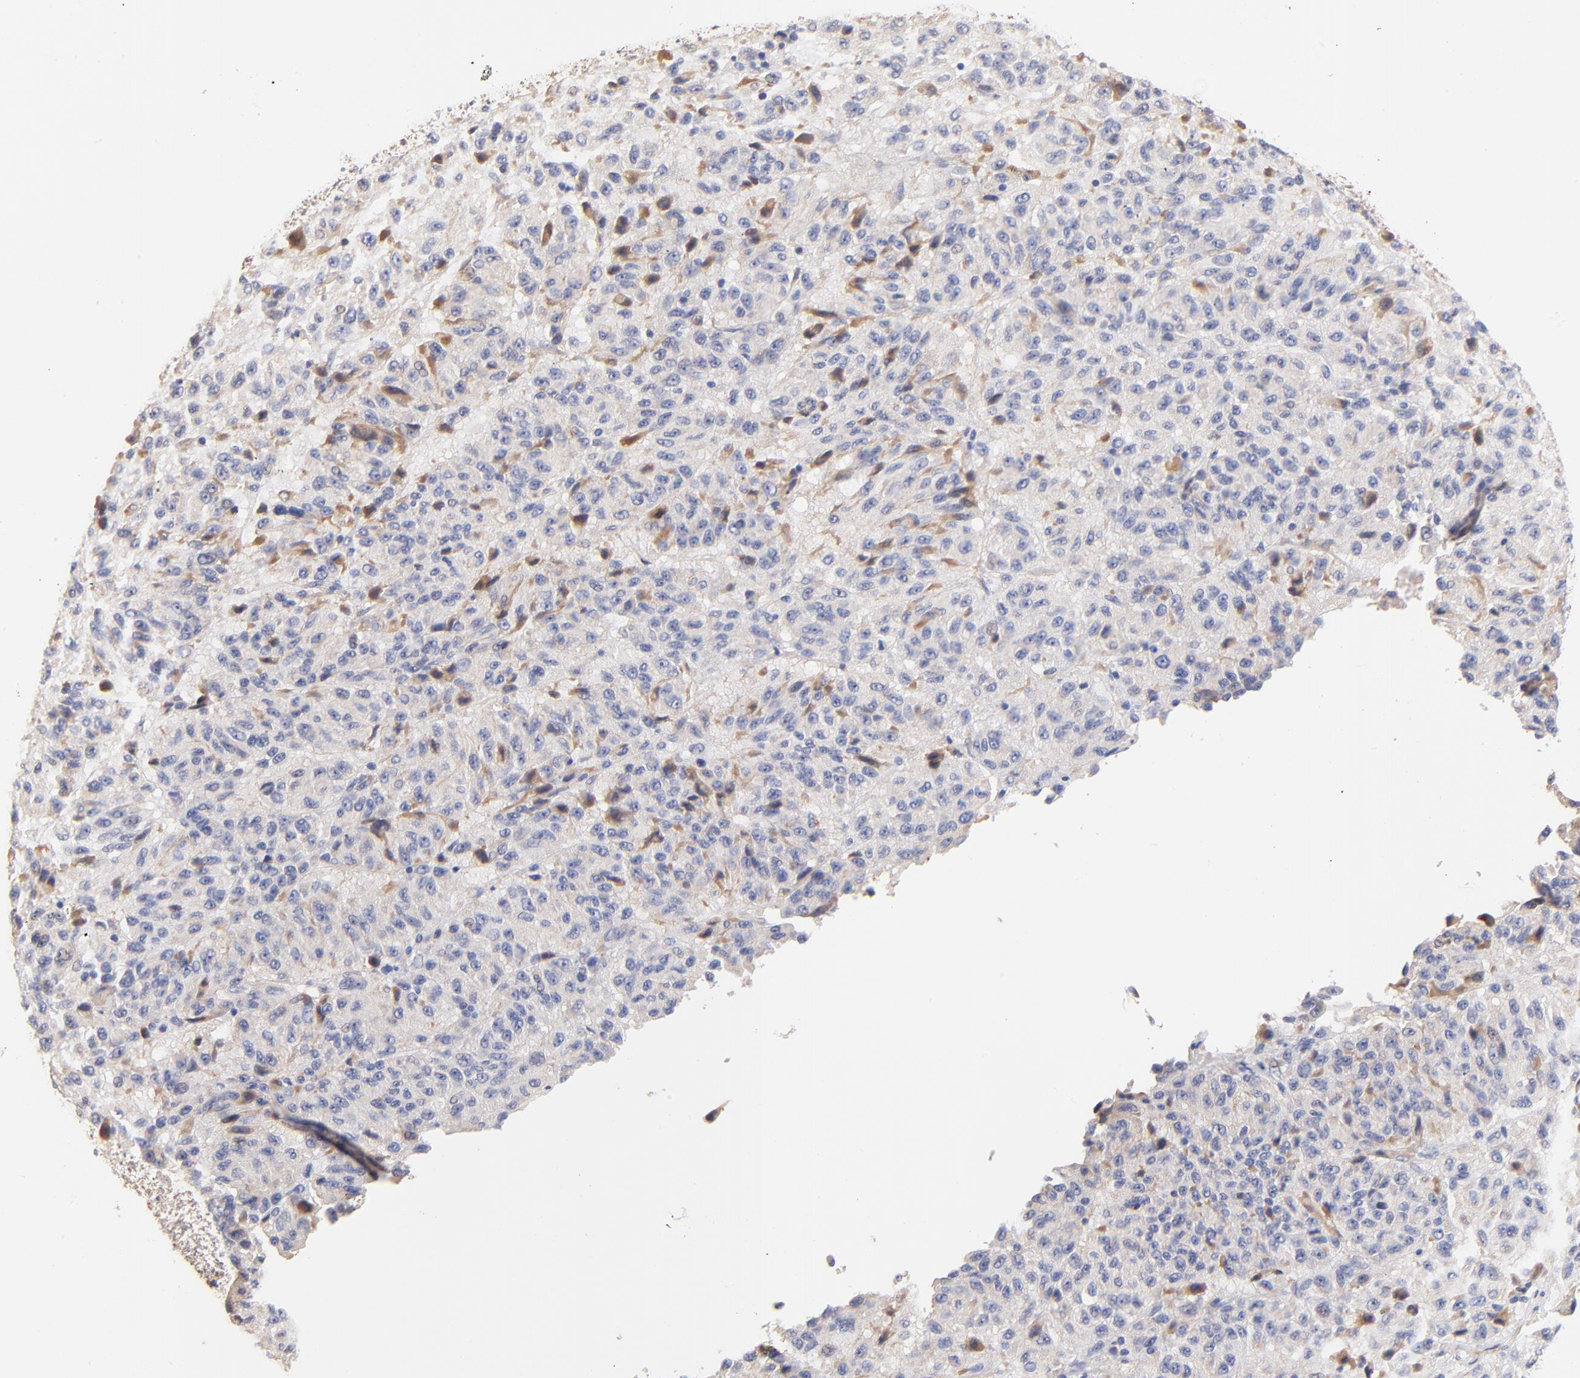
{"staining": {"intensity": "negative", "quantity": "none", "location": "none"}, "tissue": "melanoma", "cell_type": "Tumor cells", "image_type": "cancer", "snomed": [{"axis": "morphology", "description": "Malignant melanoma, Metastatic site"}, {"axis": "topography", "description": "Lung"}], "caption": "IHC photomicrograph of neoplastic tissue: human melanoma stained with DAB (3,3'-diaminobenzidine) displays no significant protein positivity in tumor cells.", "gene": "PTK7", "patient": {"sex": "male", "age": 64}}